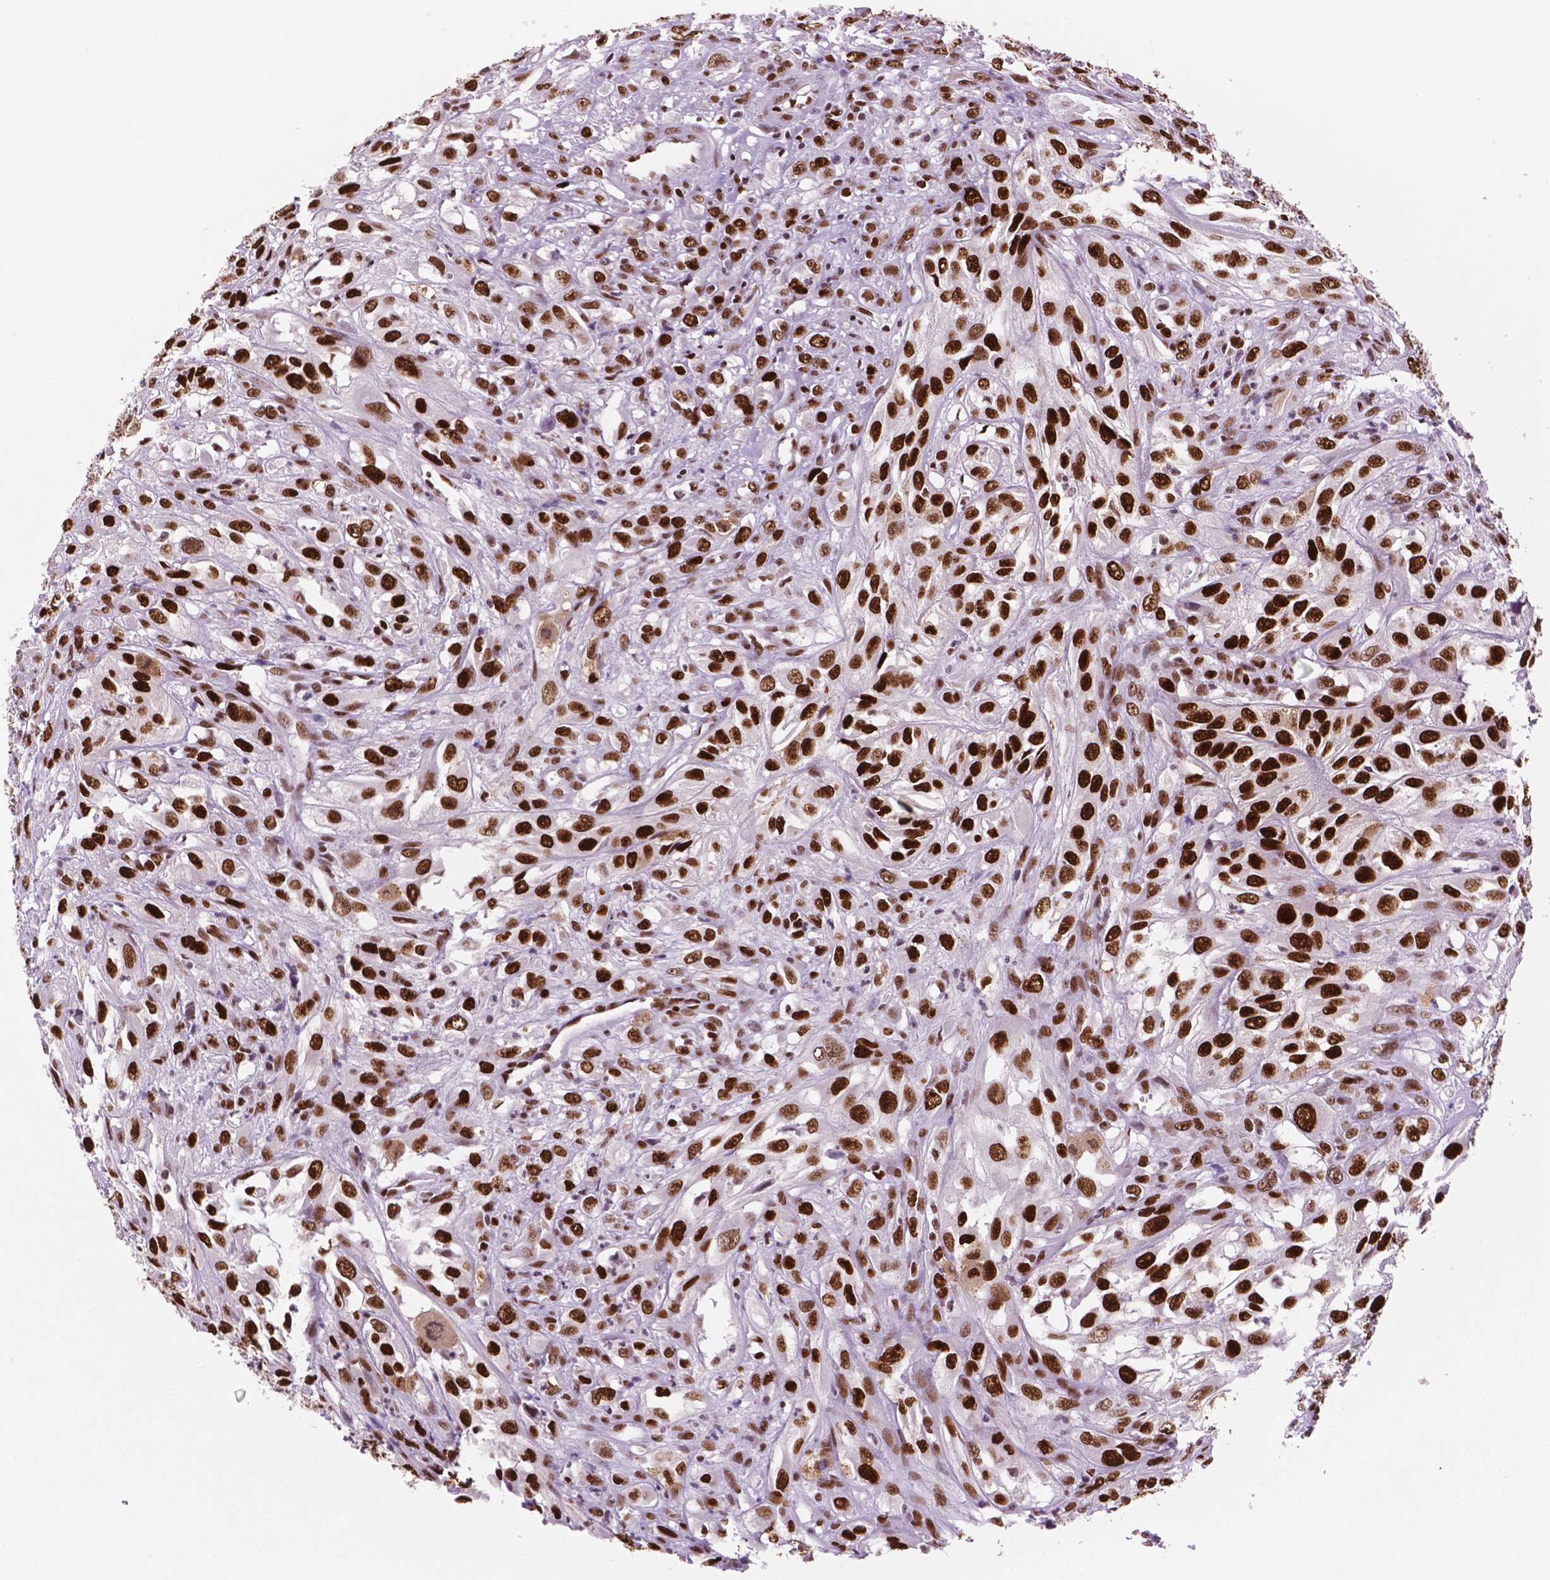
{"staining": {"intensity": "strong", "quantity": ">75%", "location": "nuclear"}, "tissue": "urothelial cancer", "cell_type": "Tumor cells", "image_type": "cancer", "snomed": [{"axis": "morphology", "description": "Urothelial carcinoma, High grade"}, {"axis": "topography", "description": "Urinary bladder"}], "caption": "Strong nuclear expression is identified in approximately >75% of tumor cells in high-grade urothelial carcinoma.", "gene": "MSH6", "patient": {"sex": "male", "age": 67}}